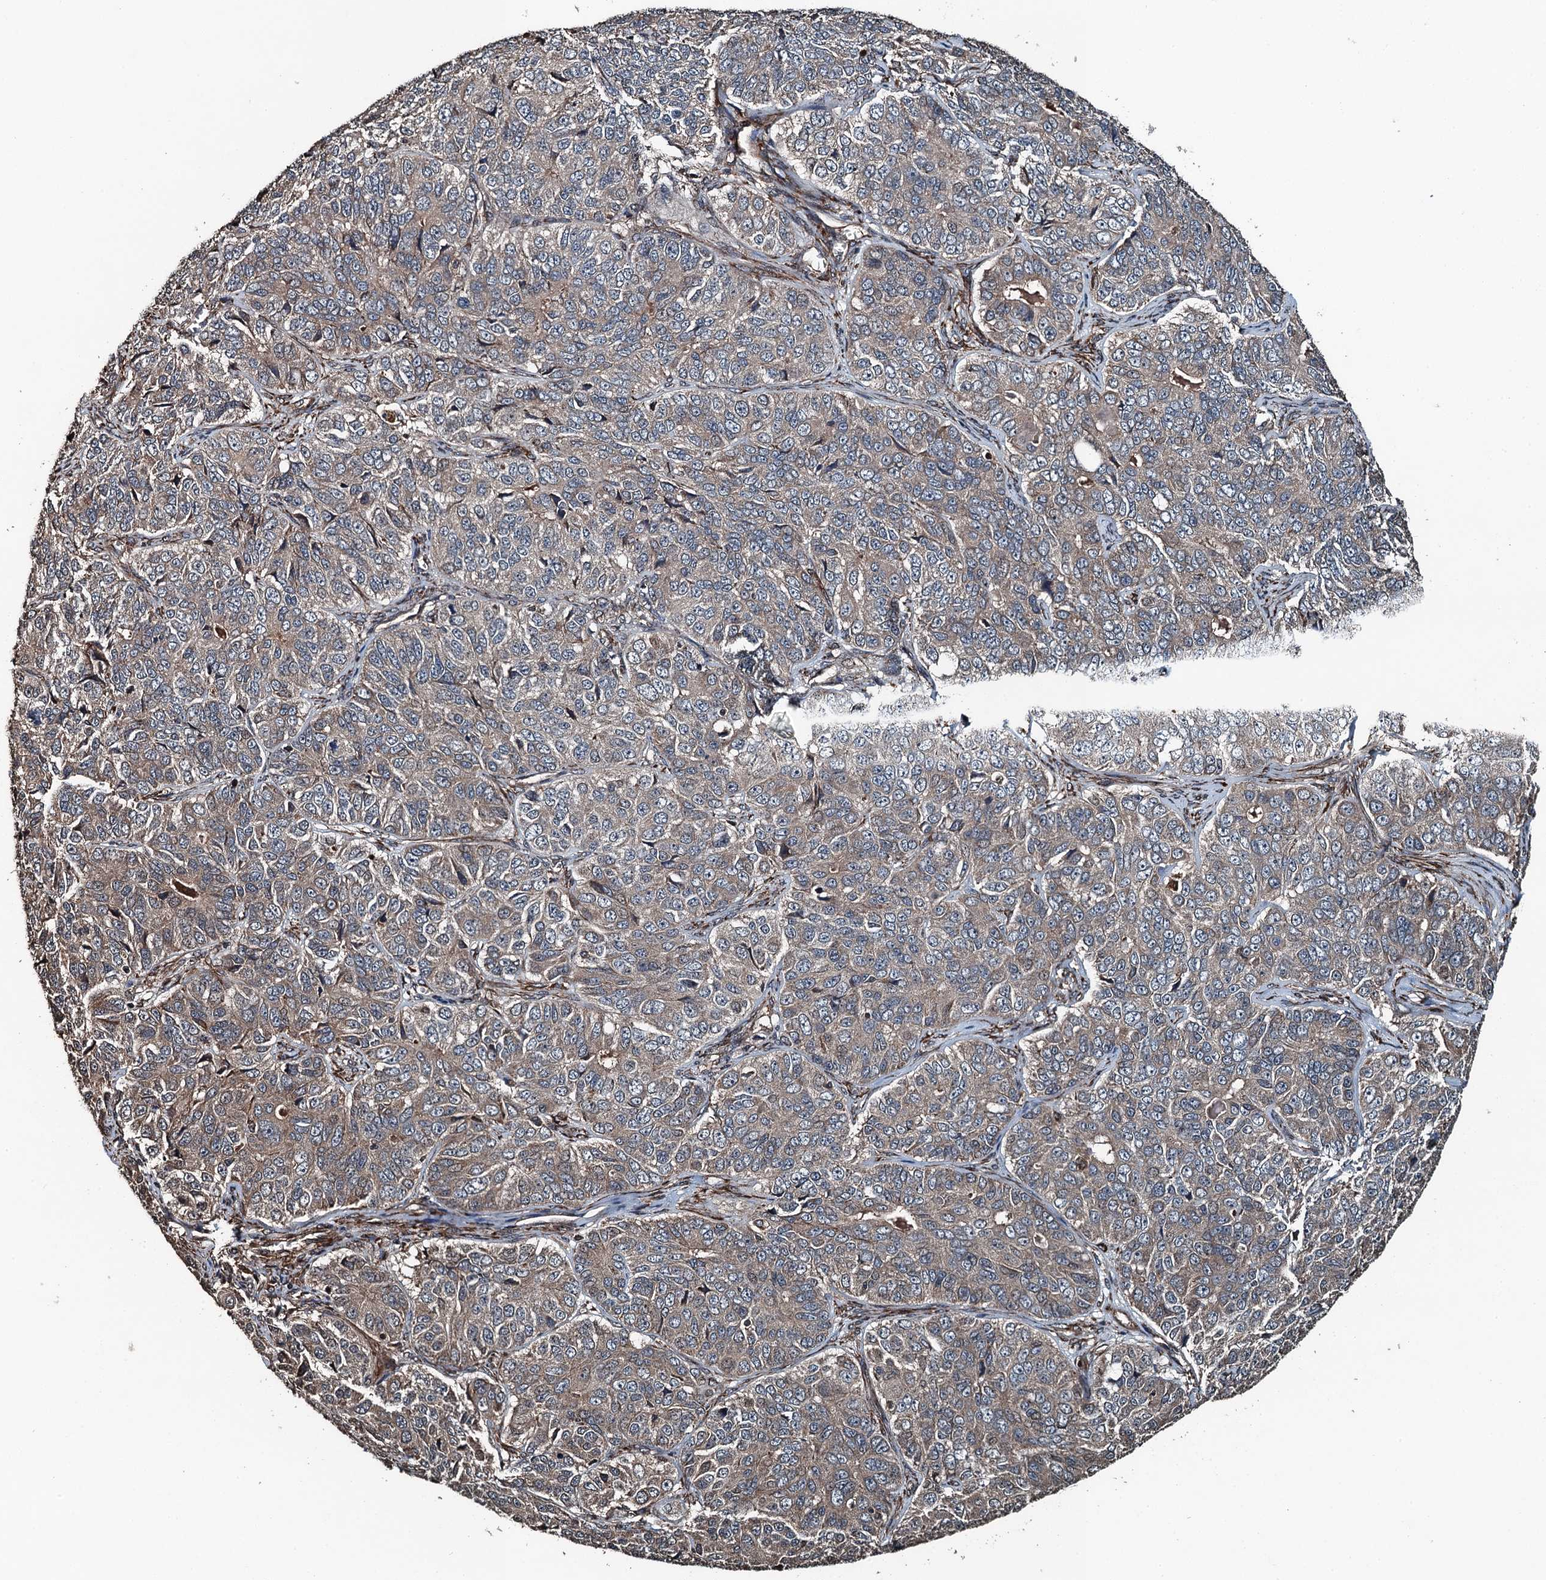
{"staining": {"intensity": "weak", "quantity": ">75%", "location": "cytoplasmic/membranous"}, "tissue": "ovarian cancer", "cell_type": "Tumor cells", "image_type": "cancer", "snomed": [{"axis": "morphology", "description": "Carcinoma, endometroid"}, {"axis": "topography", "description": "Ovary"}], "caption": "Human ovarian cancer (endometroid carcinoma) stained with a protein marker demonstrates weak staining in tumor cells.", "gene": "TCTN1", "patient": {"sex": "female", "age": 51}}